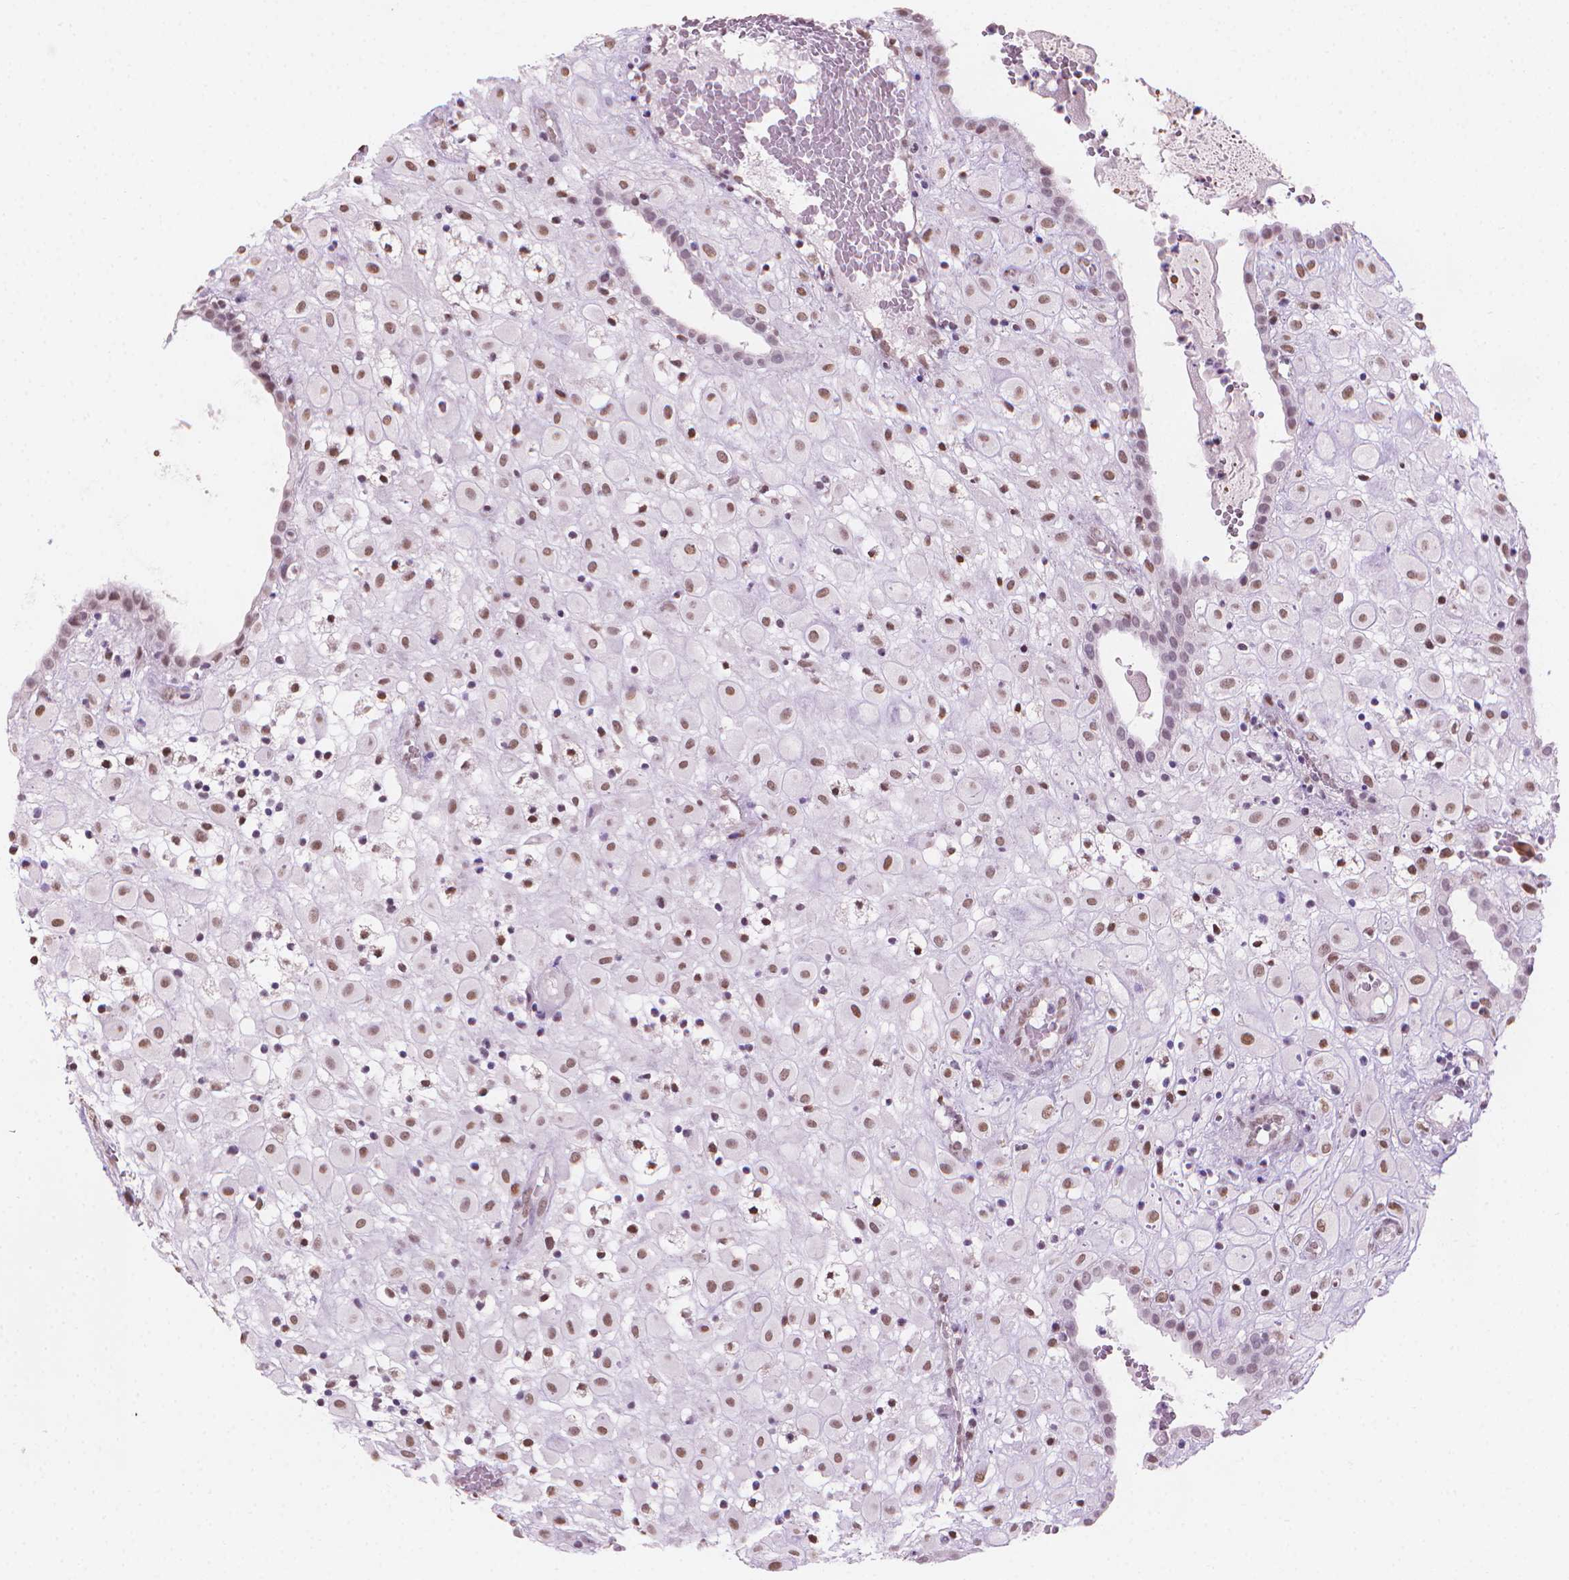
{"staining": {"intensity": "moderate", "quantity": ">75%", "location": "nuclear"}, "tissue": "placenta", "cell_type": "Decidual cells", "image_type": "normal", "snomed": [{"axis": "morphology", "description": "Normal tissue, NOS"}, {"axis": "topography", "description": "Placenta"}], "caption": "DAB immunohistochemical staining of benign placenta demonstrates moderate nuclear protein positivity in approximately >75% of decidual cells.", "gene": "PIAS2", "patient": {"sex": "female", "age": 24}}